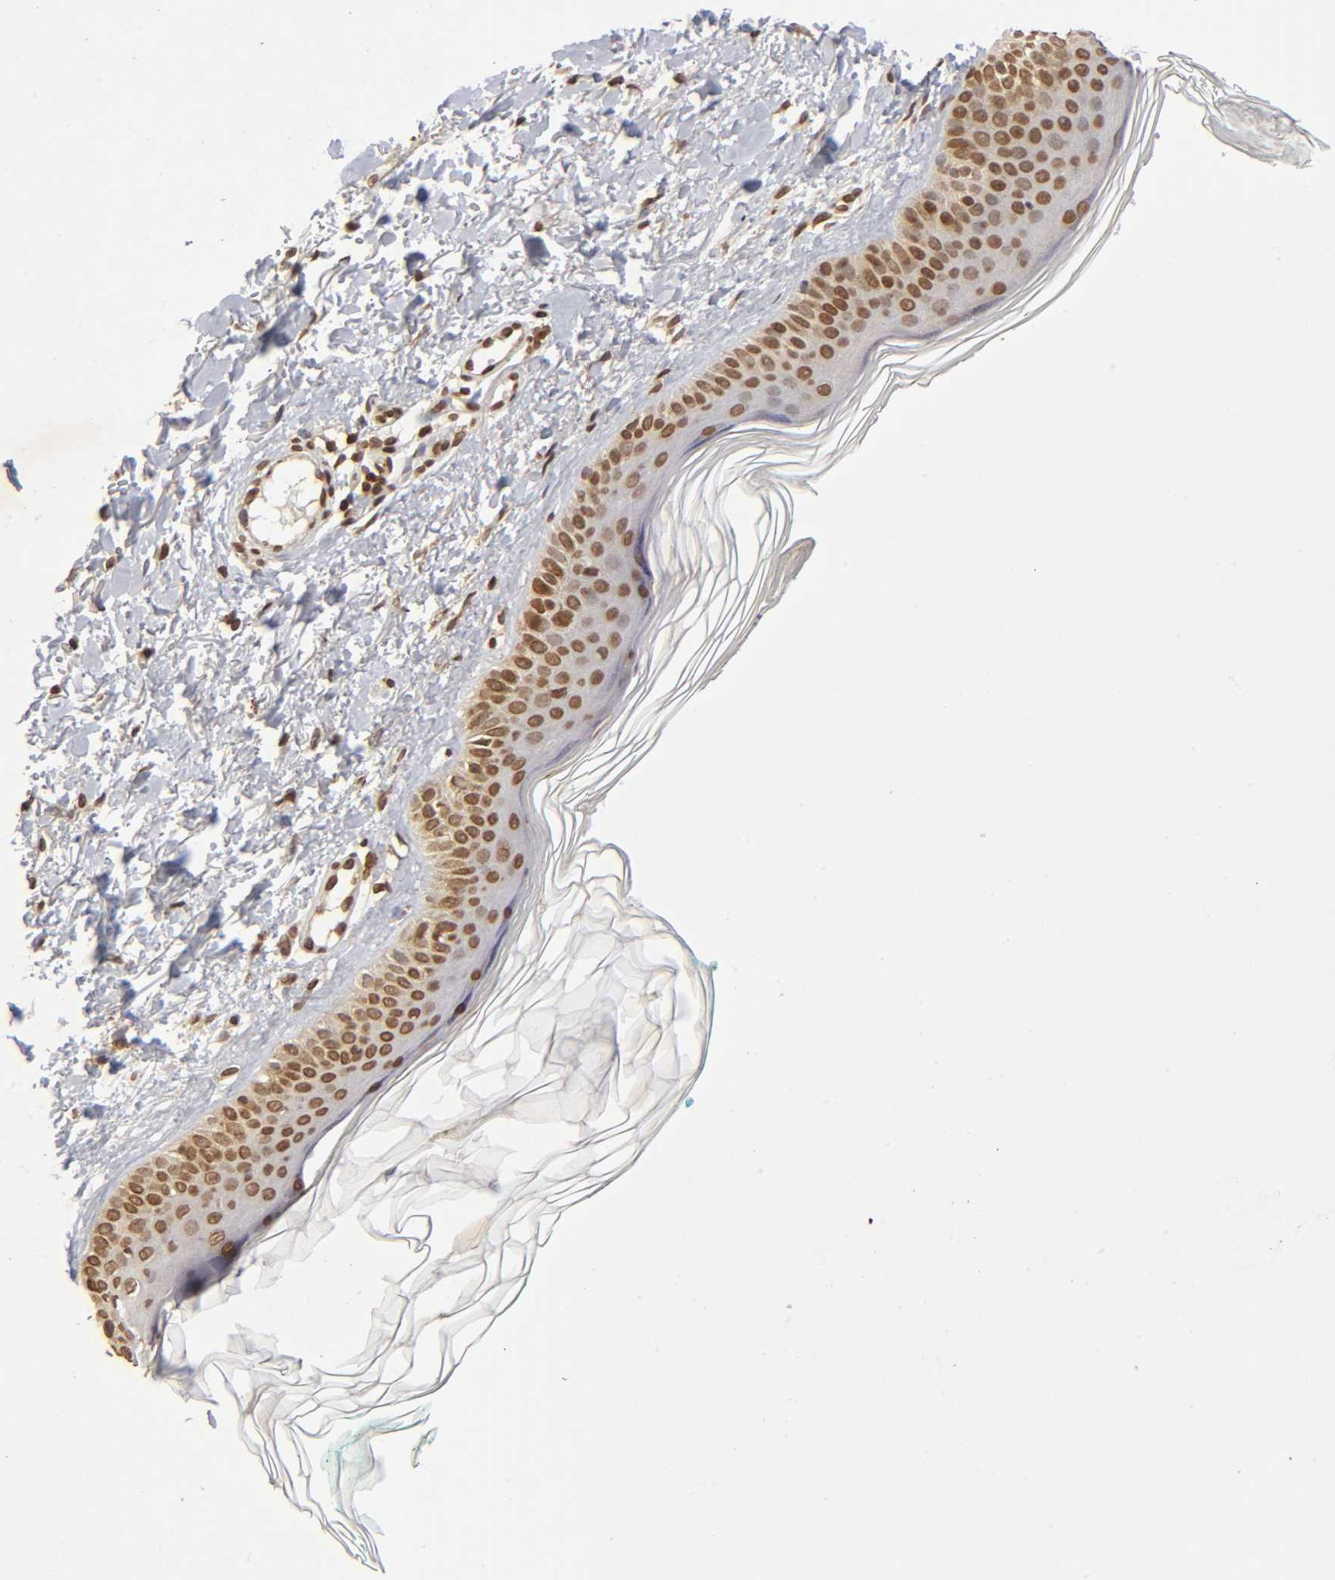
{"staining": {"intensity": "moderate", "quantity": ">75%", "location": "nuclear"}, "tissue": "skin", "cell_type": "Fibroblasts", "image_type": "normal", "snomed": [{"axis": "morphology", "description": "Normal tissue, NOS"}, {"axis": "topography", "description": "Skin"}], "caption": "Immunohistochemical staining of normal human skin reveals moderate nuclear protein positivity in approximately >75% of fibroblasts. (brown staining indicates protein expression, while blue staining denotes nuclei).", "gene": "MLLT6", "patient": {"sex": "male", "age": 71}}